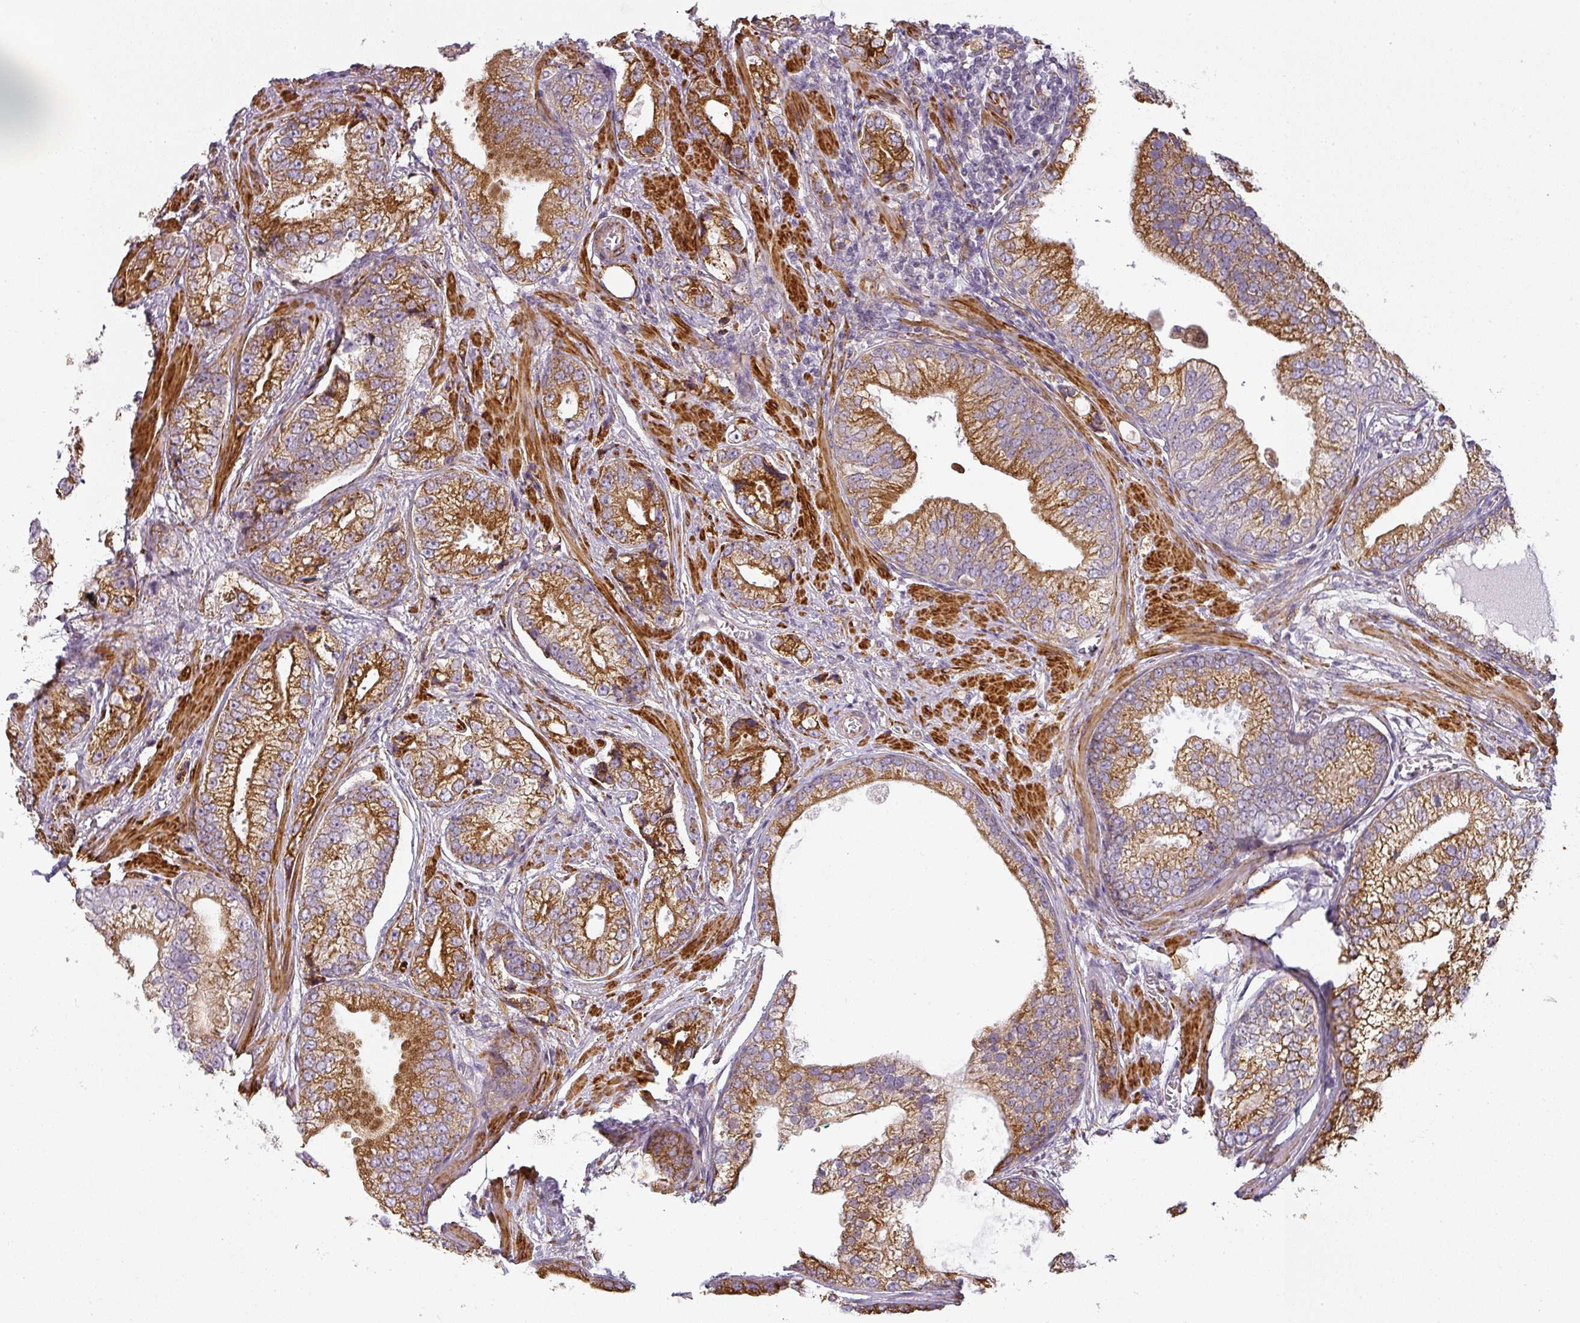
{"staining": {"intensity": "moderate", "quantity": ">75%", "location": "cytoplasmic/membranous"}, "tissue": "prostate cancer", "cell_type": "Tumor cells", "image_type": "cancer", "snomed": [{"axis": "morphology", "description": "Adenocarcinoma, High grade"}, {"axis": "topography", "description": "Prostate"}], "caption": "High-magnification brightfield microscopy of prostate high-grade adenocarcinoma stained with DAB (brown) and counterstained with hematoxylin (blue). tumor cells exhibit moderate cytoplasmic/membranous positivity is present in about>75% of cells.", "gene": "CCDC144A", "patient": {"sex": "male", "age": 75}}